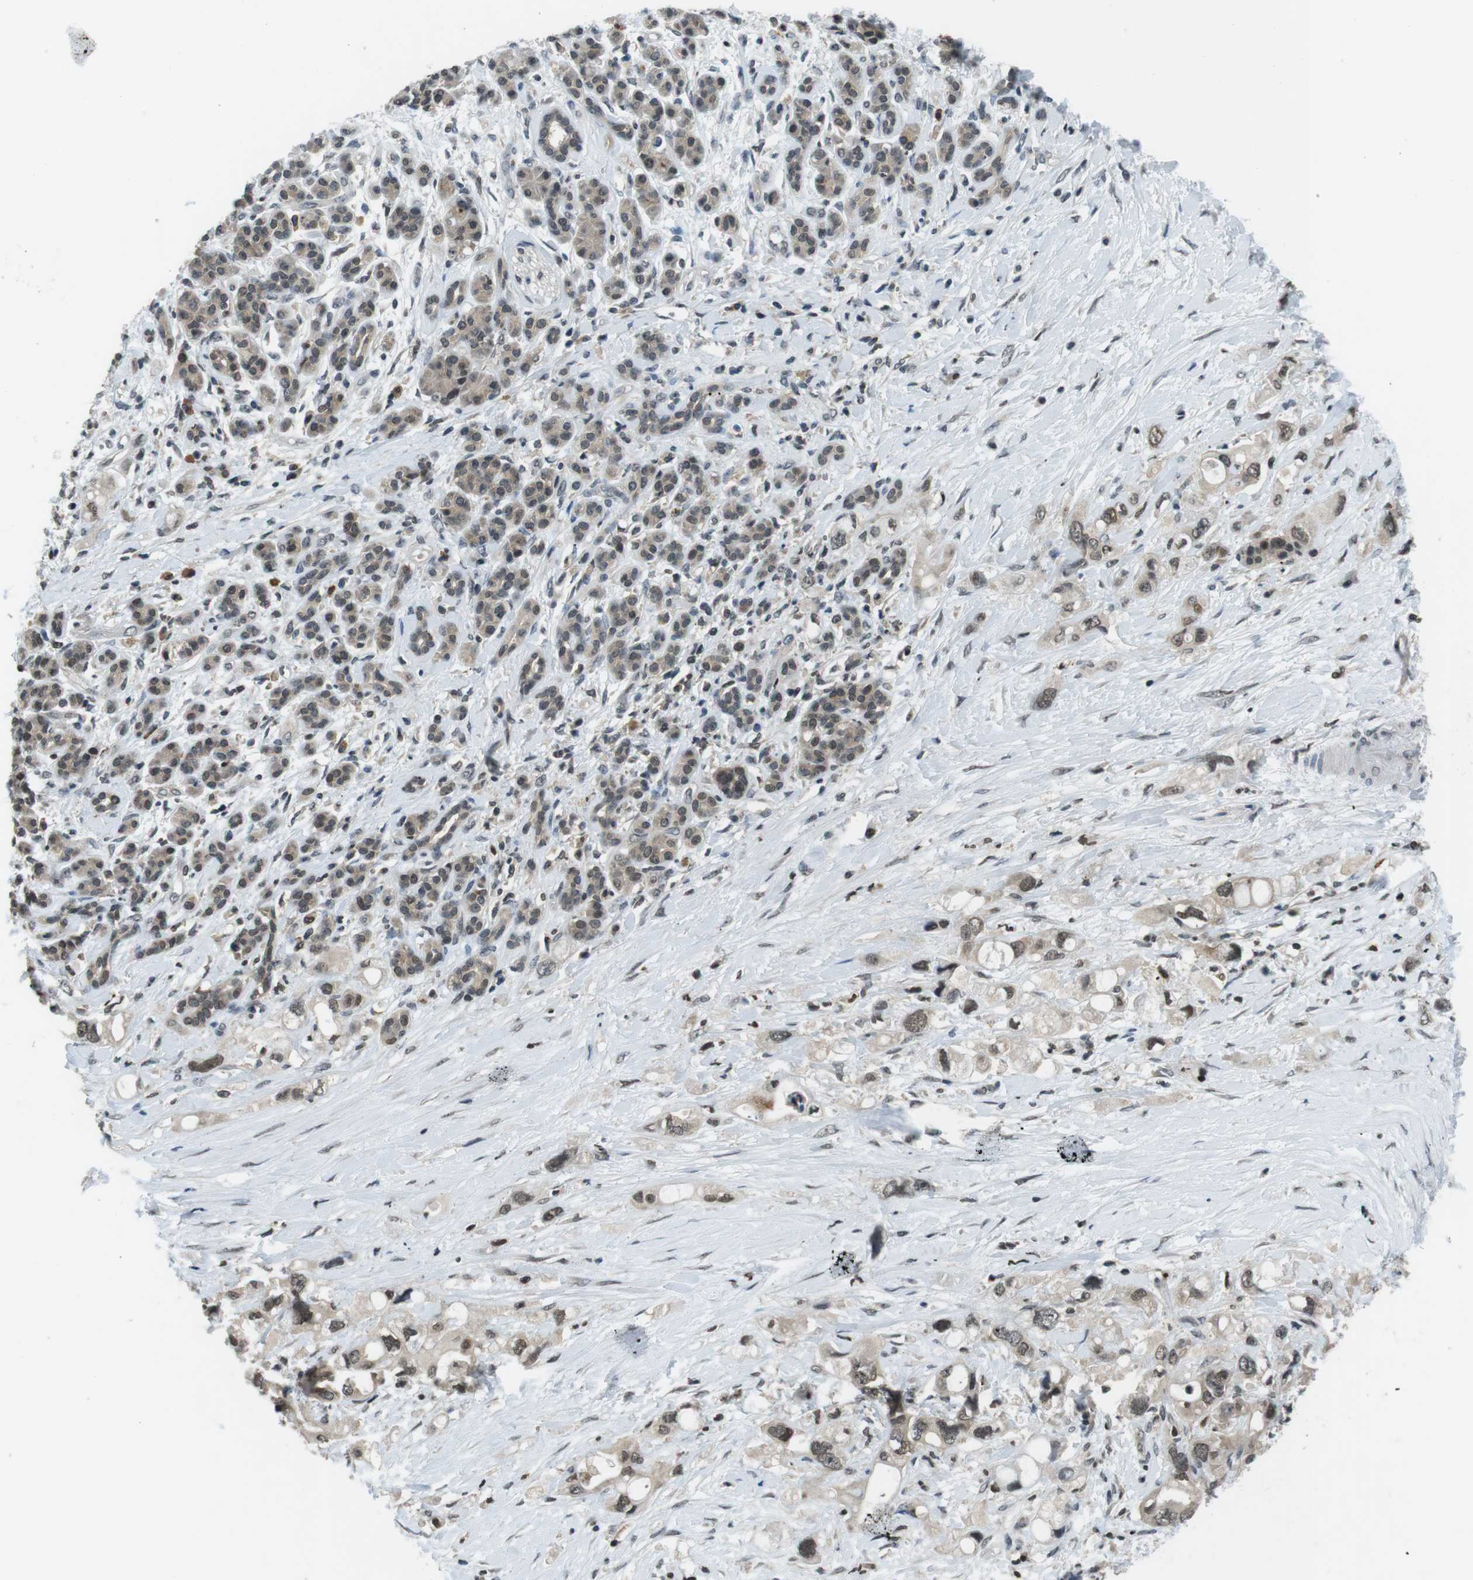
{"staining": {"intensity": "weak", "quantity": ">75%", "location": "cytoplasmic/membranous,nuclear"}, "tissue": "pancreatic cancer", "cell_type": "Tumor cells", "image_type": "cancer", "snomed": [{"axis": "morphology", "description": "Adenocarcinoma, NOS"}, {"axis": "topography", "description": "Pancreas"}], "caption": "Protein expression analysis of pancreatic cancer displays weak cytoplasmic/membranous and nuclear expression in approximately >75% of tumor cells. (DAB (3,3'-diaminobenzidine) IHC, brown staining for protein, blue staining for nuclei).", "gene": "NEK4", "patient": {"sex": "female", "age": 56}}